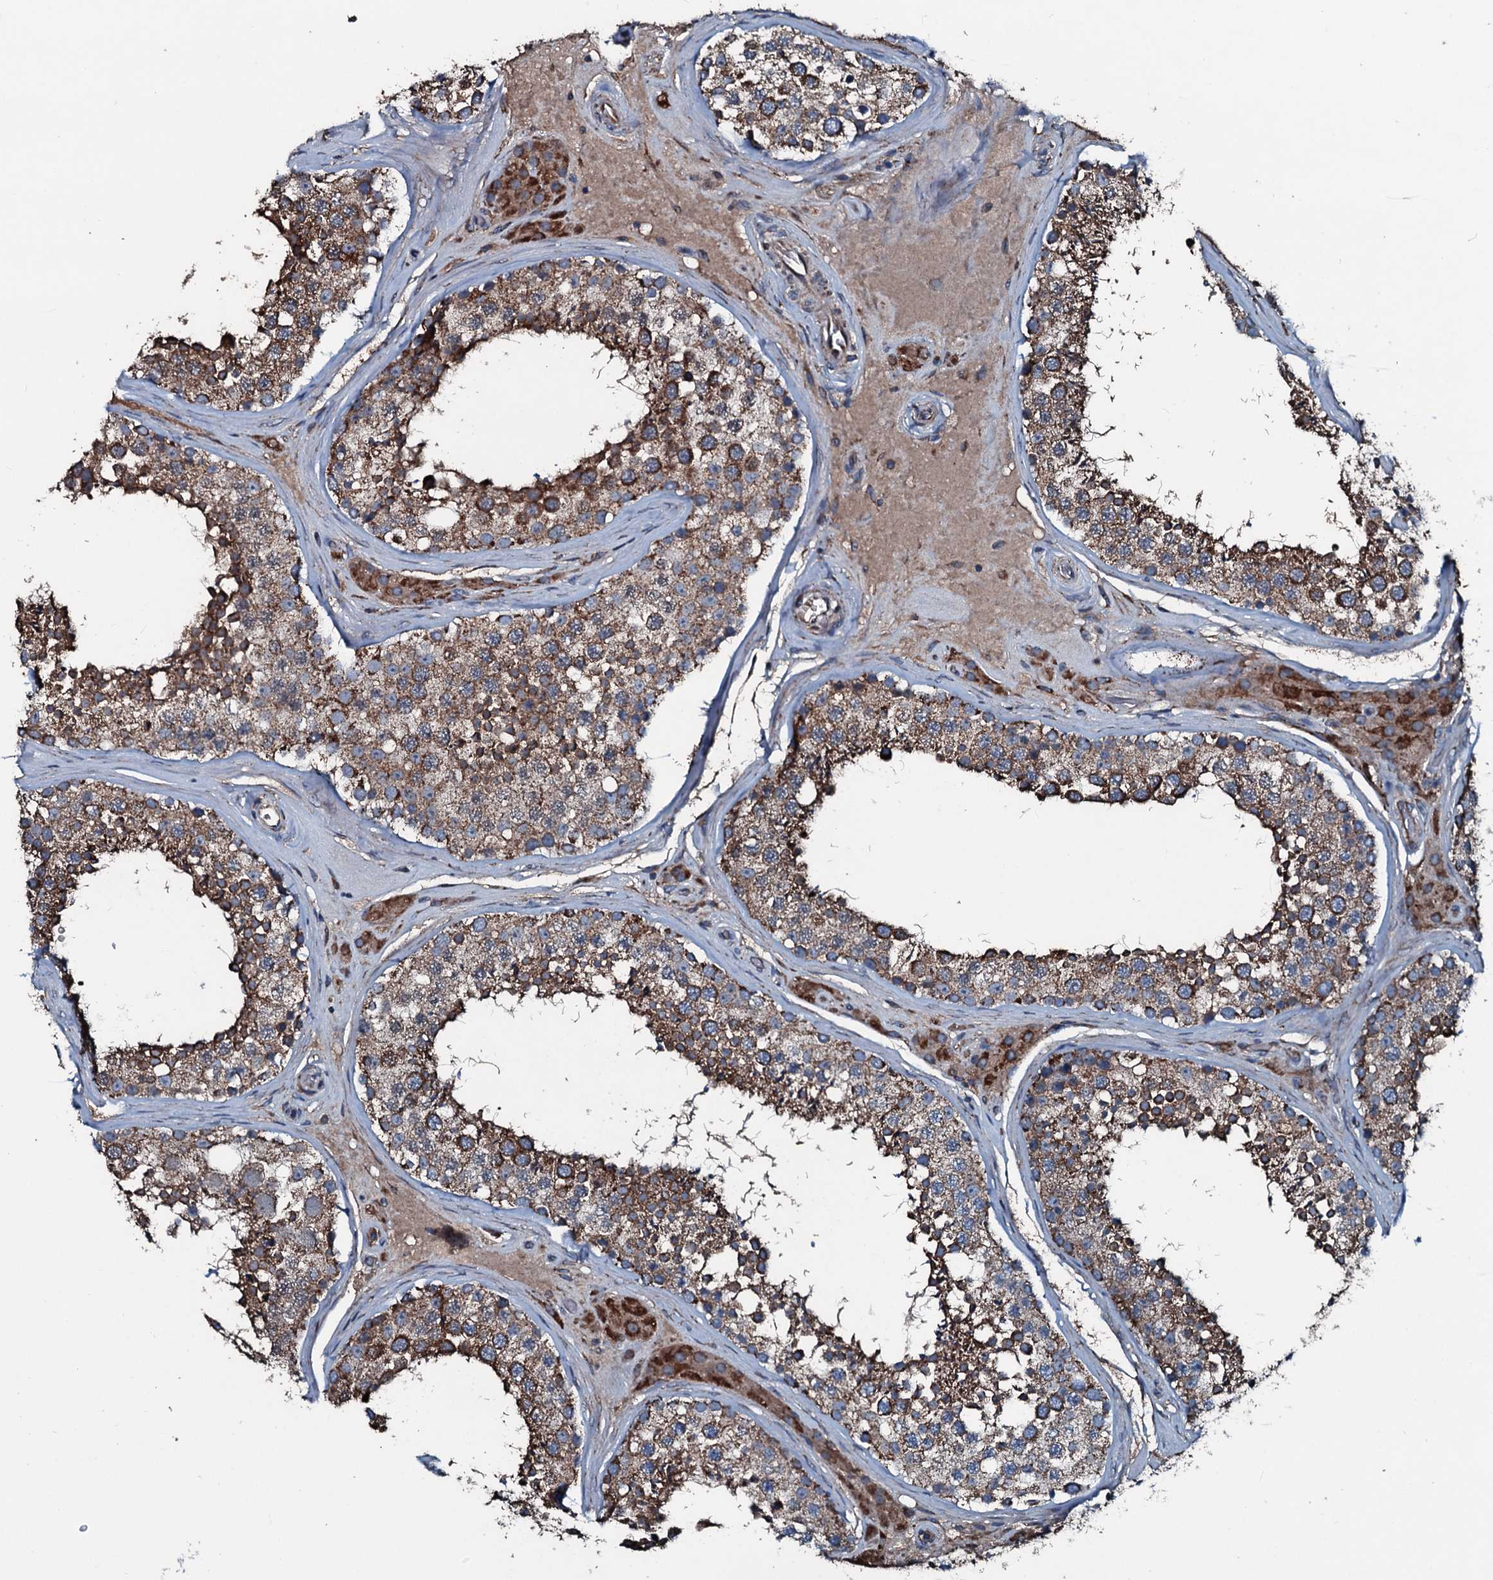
{"staining": {"intensity": "strong", "quantity": ">75%", "location": "cytoplasmic/membranous"}, "tissue": "testis", "cell_type": "Cells in seminiferous ducts", "image_type": "normal", "snomed": [{"axis": "morphology", "description": "Normal tissue, NOS"}, {"axis": "topography", "description": "Testis"}], "caption": "Protein analysis of normal testis exhibits strong cytoplasmic/membranous staining in approximately >75% of cells in seminiferous ducts. (brown staining indicates protein expression, while blue staining denotes nuclei).", "gene": "ACSS3", "patient": {"sex": "male", "age": 46}}